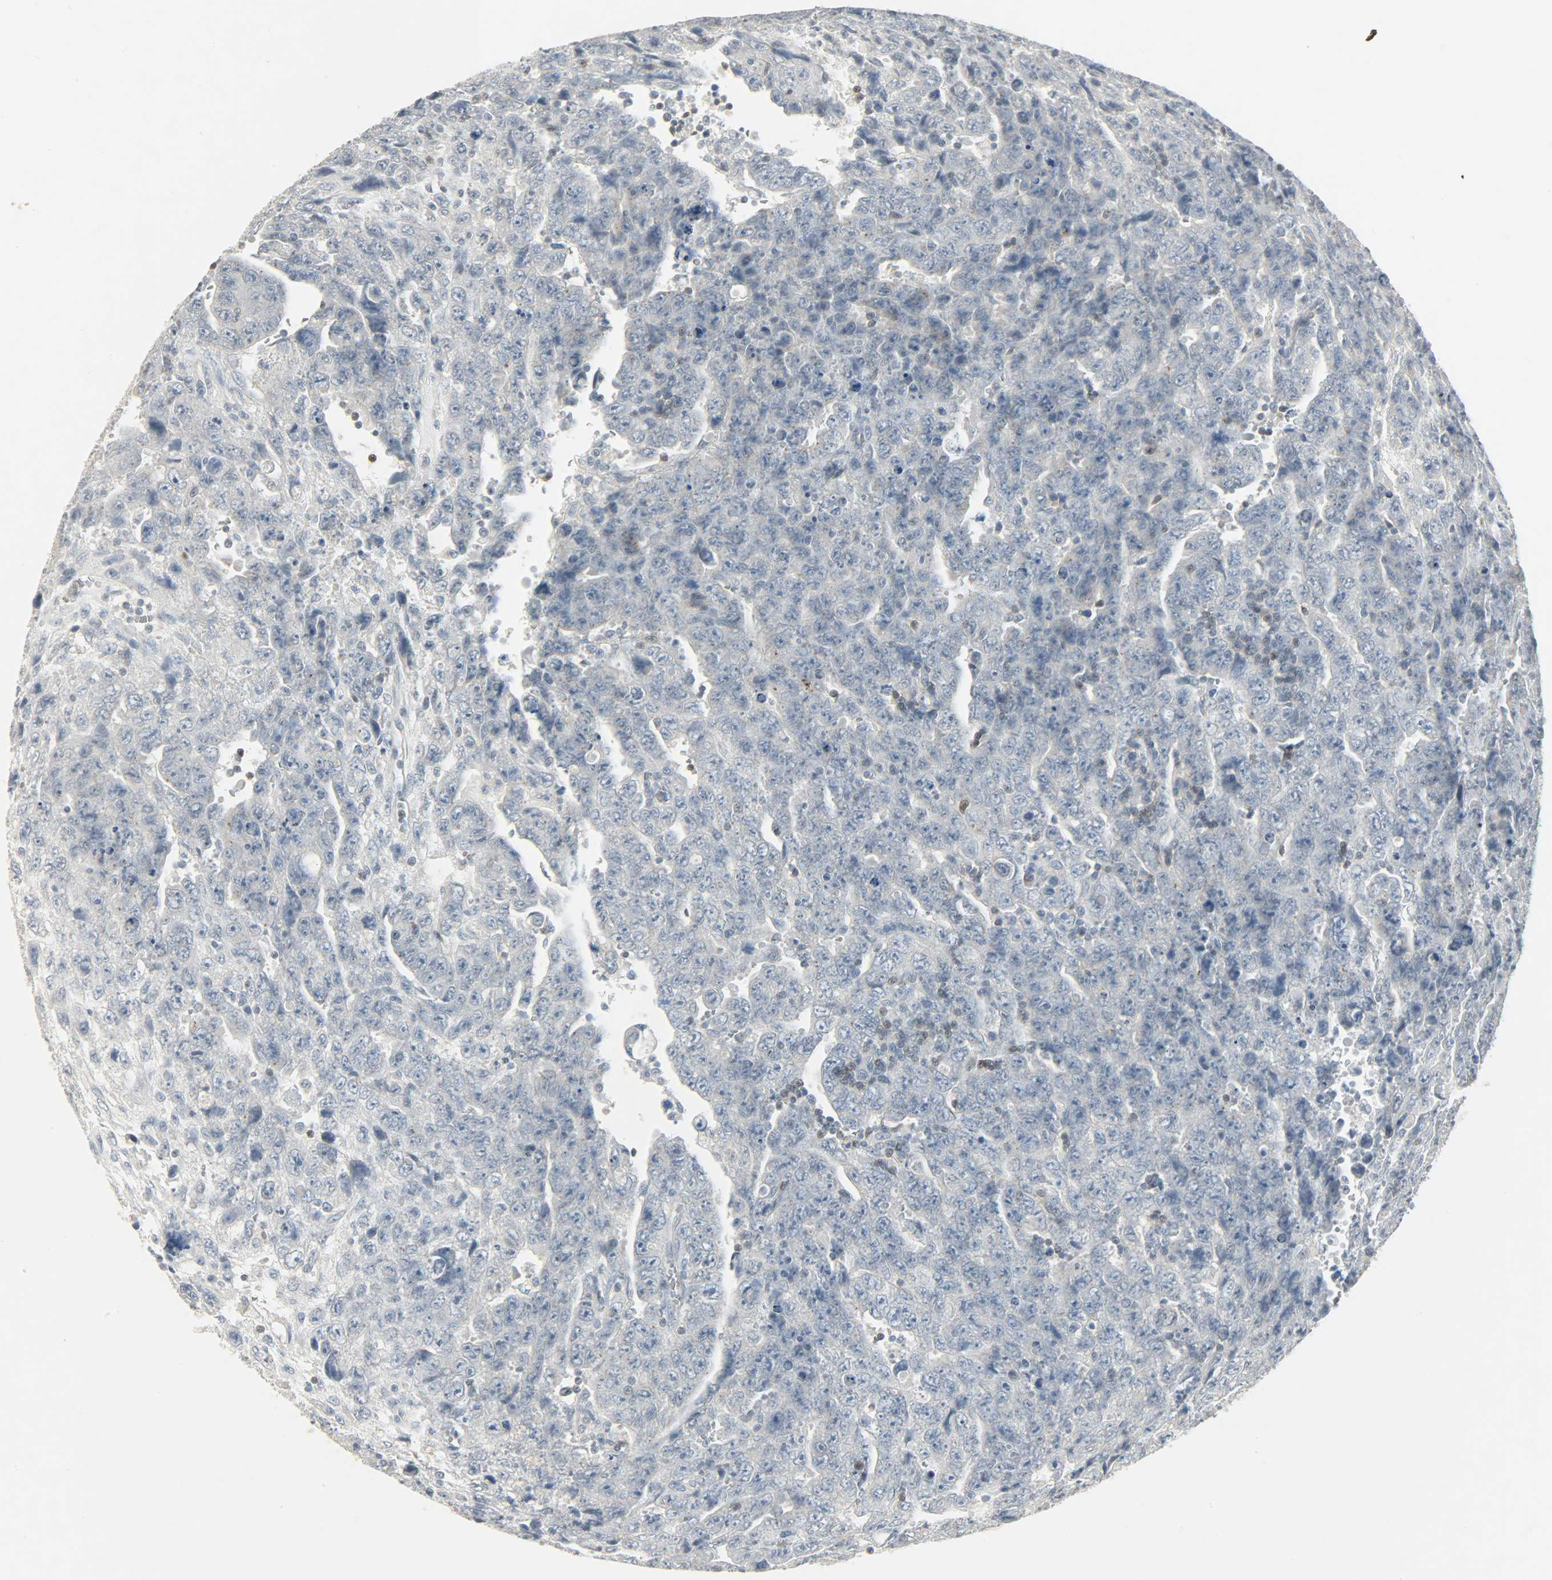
{"staining": {"intensity": "negative", "quantity": "none", "location": "none"}, "tissue": "testis cancer", "cell_type": "Tumor cells", "image_type": "cancer", "snomed": [{"axis": "morphology", "description": "Carcinoma, Embryonal, NOS"}, {"axis": "topography", "description": "Testis"}], "caption": "Photomicrograph shows no significant protein expression in tumor cells of testis cancer (embryonal carcinoma).", "gene": "CAMK4", "patient": {"sex": "male", "age": 28}}